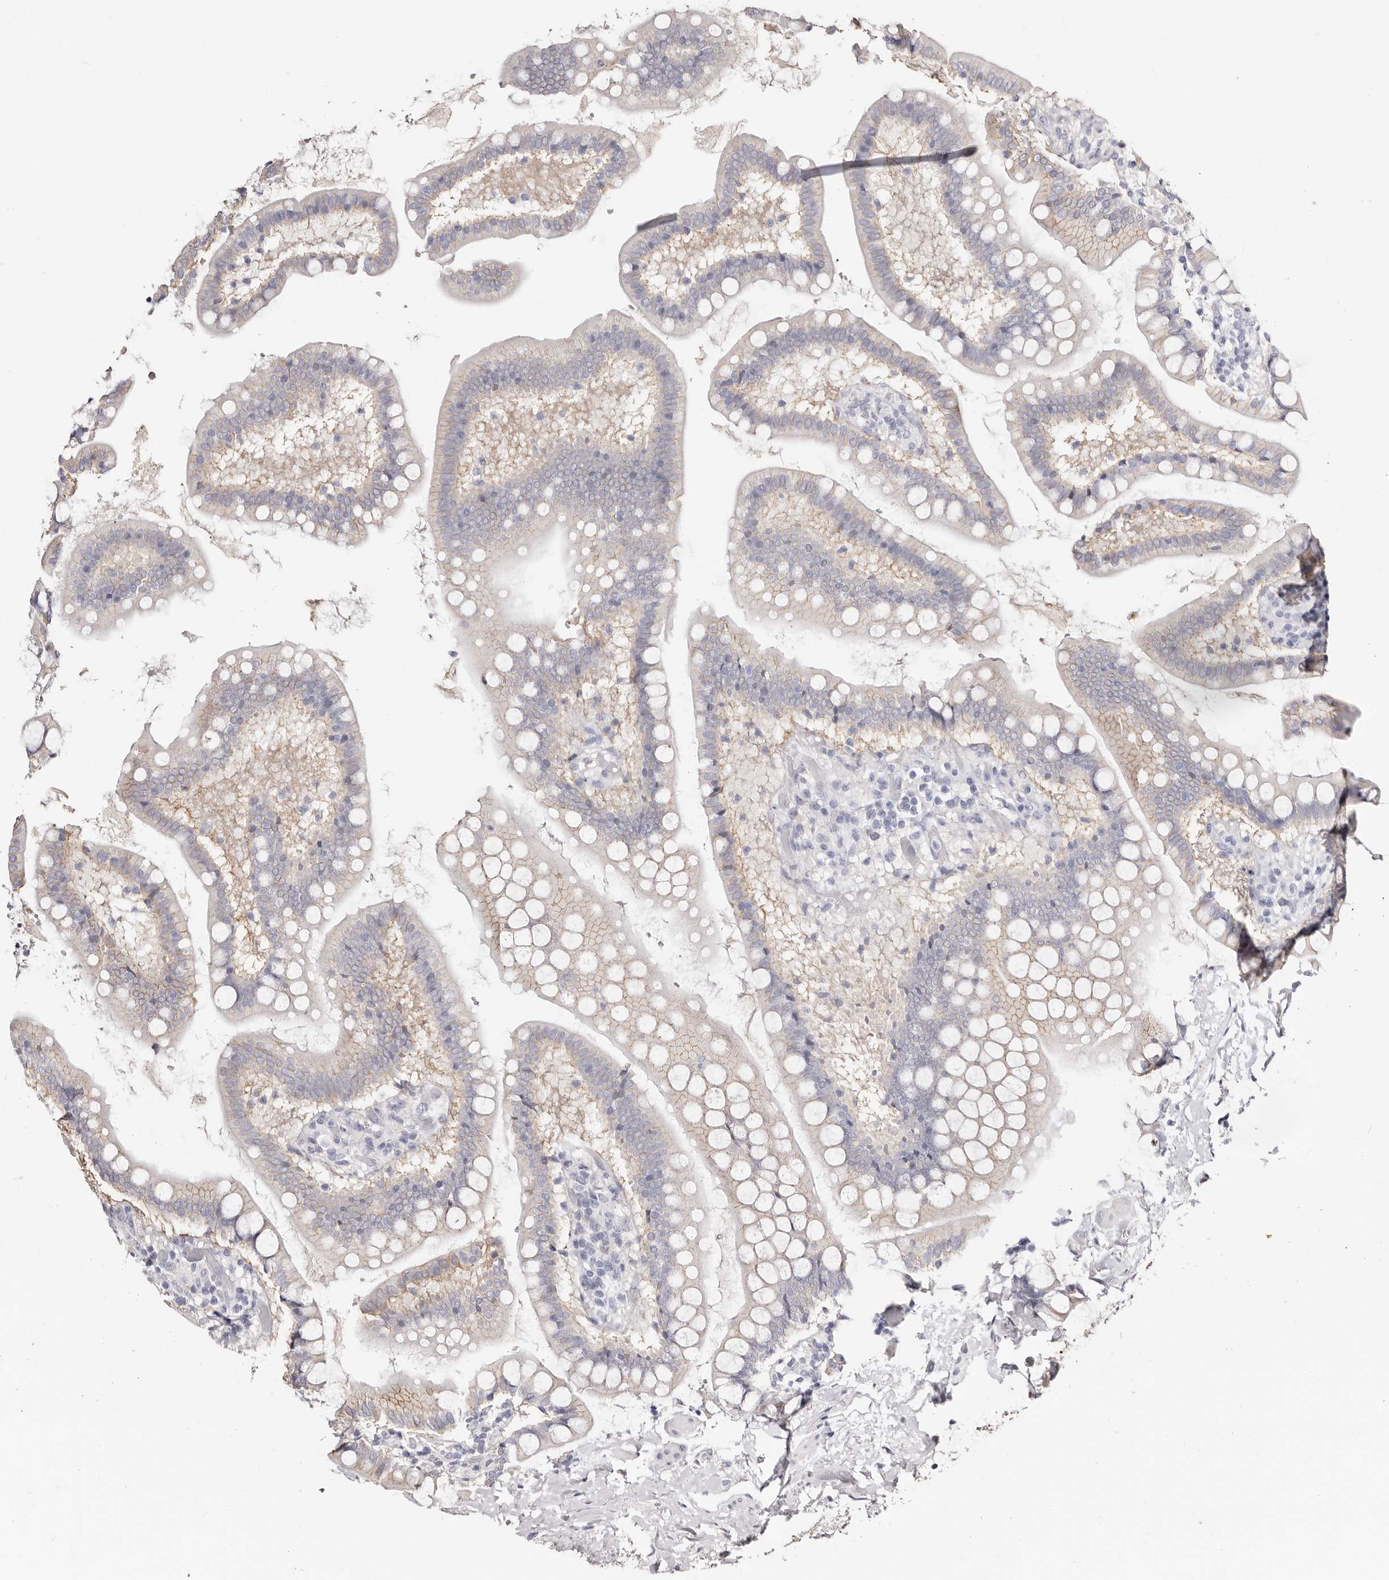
{"staining": {"intensity": "weak", "quantity": "<25%", "location": "cytoplasmic/membranous"}, "tissue": "small intestine", "cell_type": "Glandular cells", "image_type": "normal", "snomed": [{"axis": "morphology", "description": "Normal tissue, NOS"}, {"axis": "topography", "description": "Small intestine"}], "caption": "Glandular cells are negative for protein expression in benign human small intestine. The staining was performed using DAB (3,3'-diaminobenzidine) to visualize the protein expression in brown, while the nuclei were stained in blue with hematoxylin (Magnification: 20x).", "gene": "AKNAD1", "patient": {"sex": "female", "age": 84}}